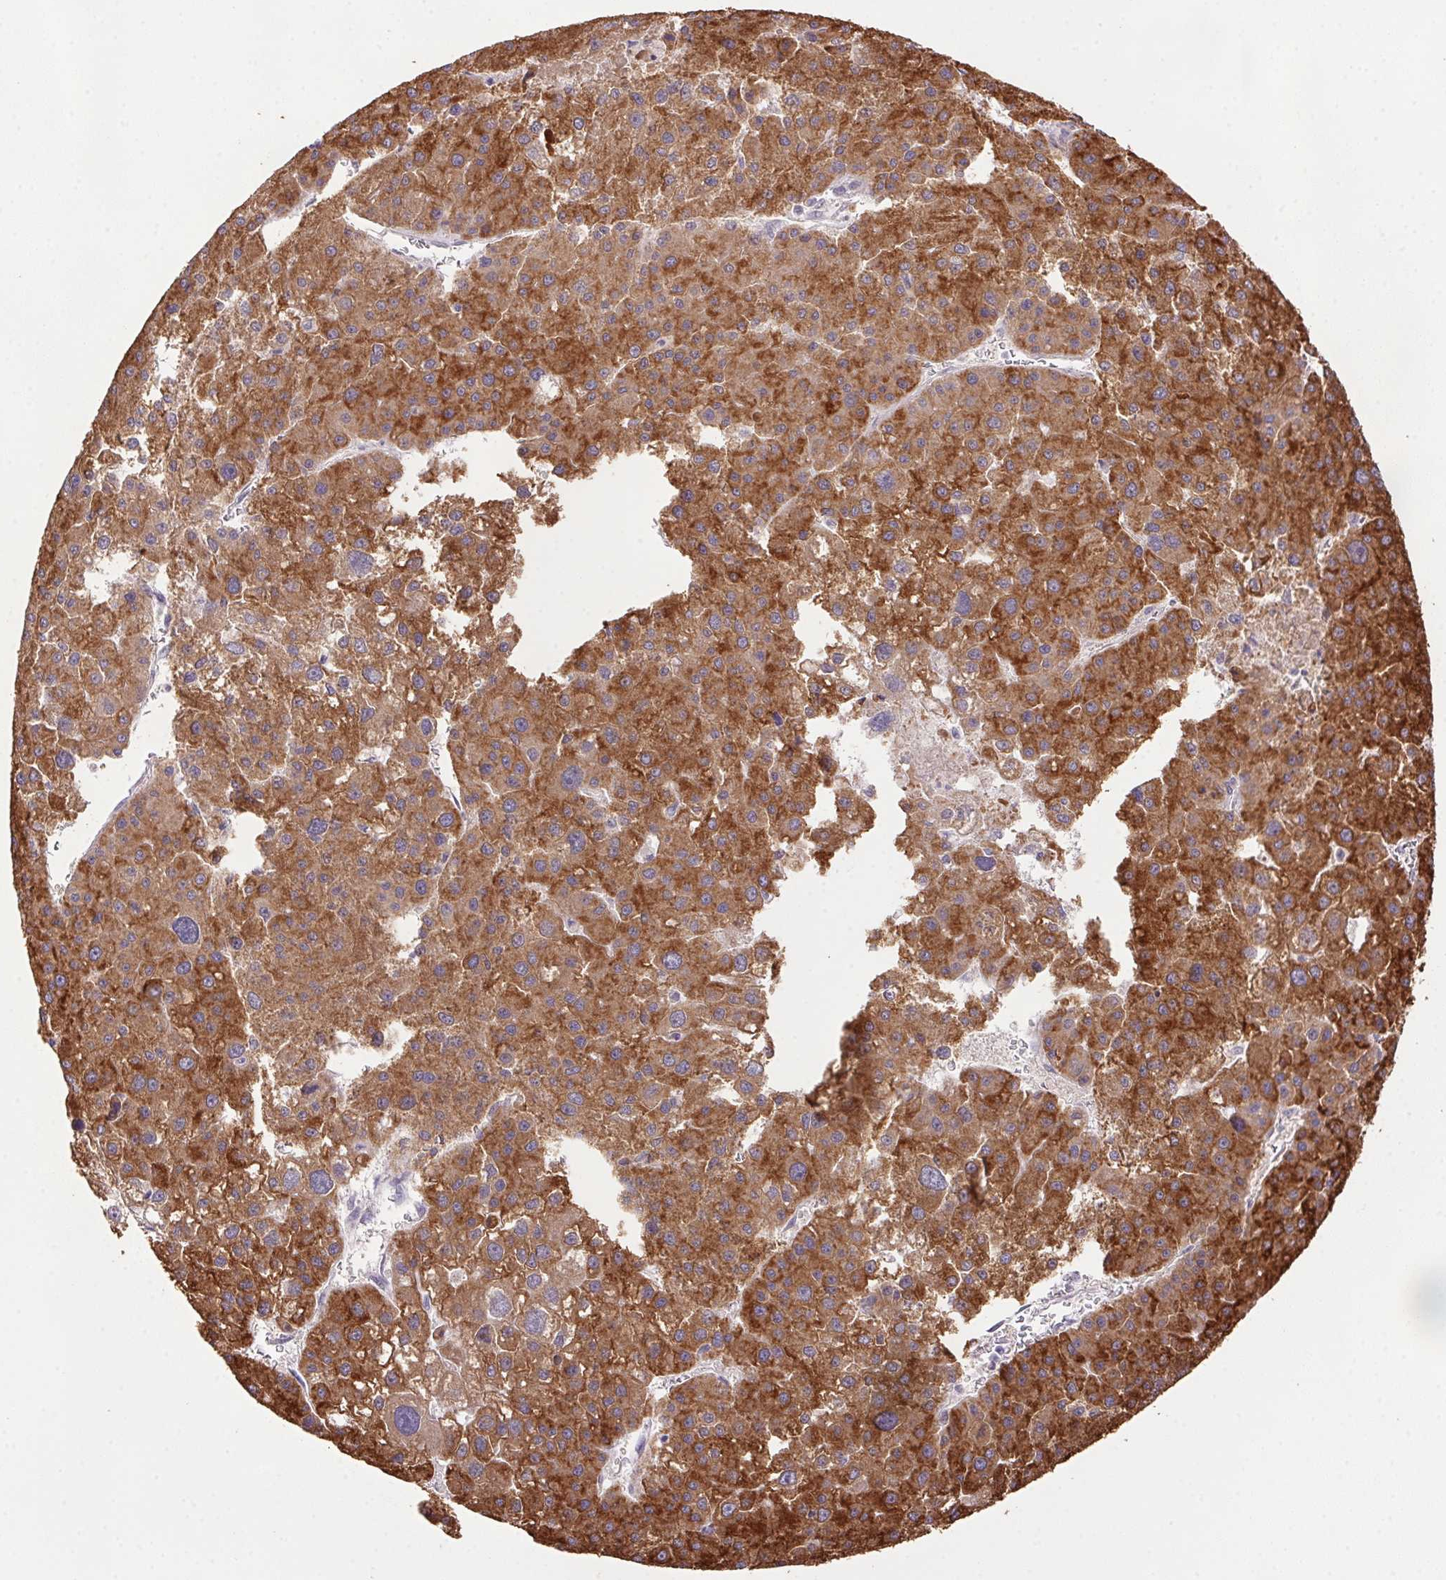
{"staining": {"intensity": "strong", "quantity": ">75%", "location": "cytoplasmic/membranous"}, "tissue": "liver cancer", "cell_type": "Tumor cells", "image_type": "cancer", "snomed": [{"axis": "morphology", "description": "Carcinoma, Hepatocellular, NOS"}, {"axis": "topography", "description": "Liver"}], "caption": "This is an image of immunohistochemistry (IHC) staining of hepatocellular carcinoma (liver), which shows strong positivity in the cytoplasmic/membranous of tumor cells.", "gene": "LRRTM1", "patient": {"sex": "male", "age": 73}}